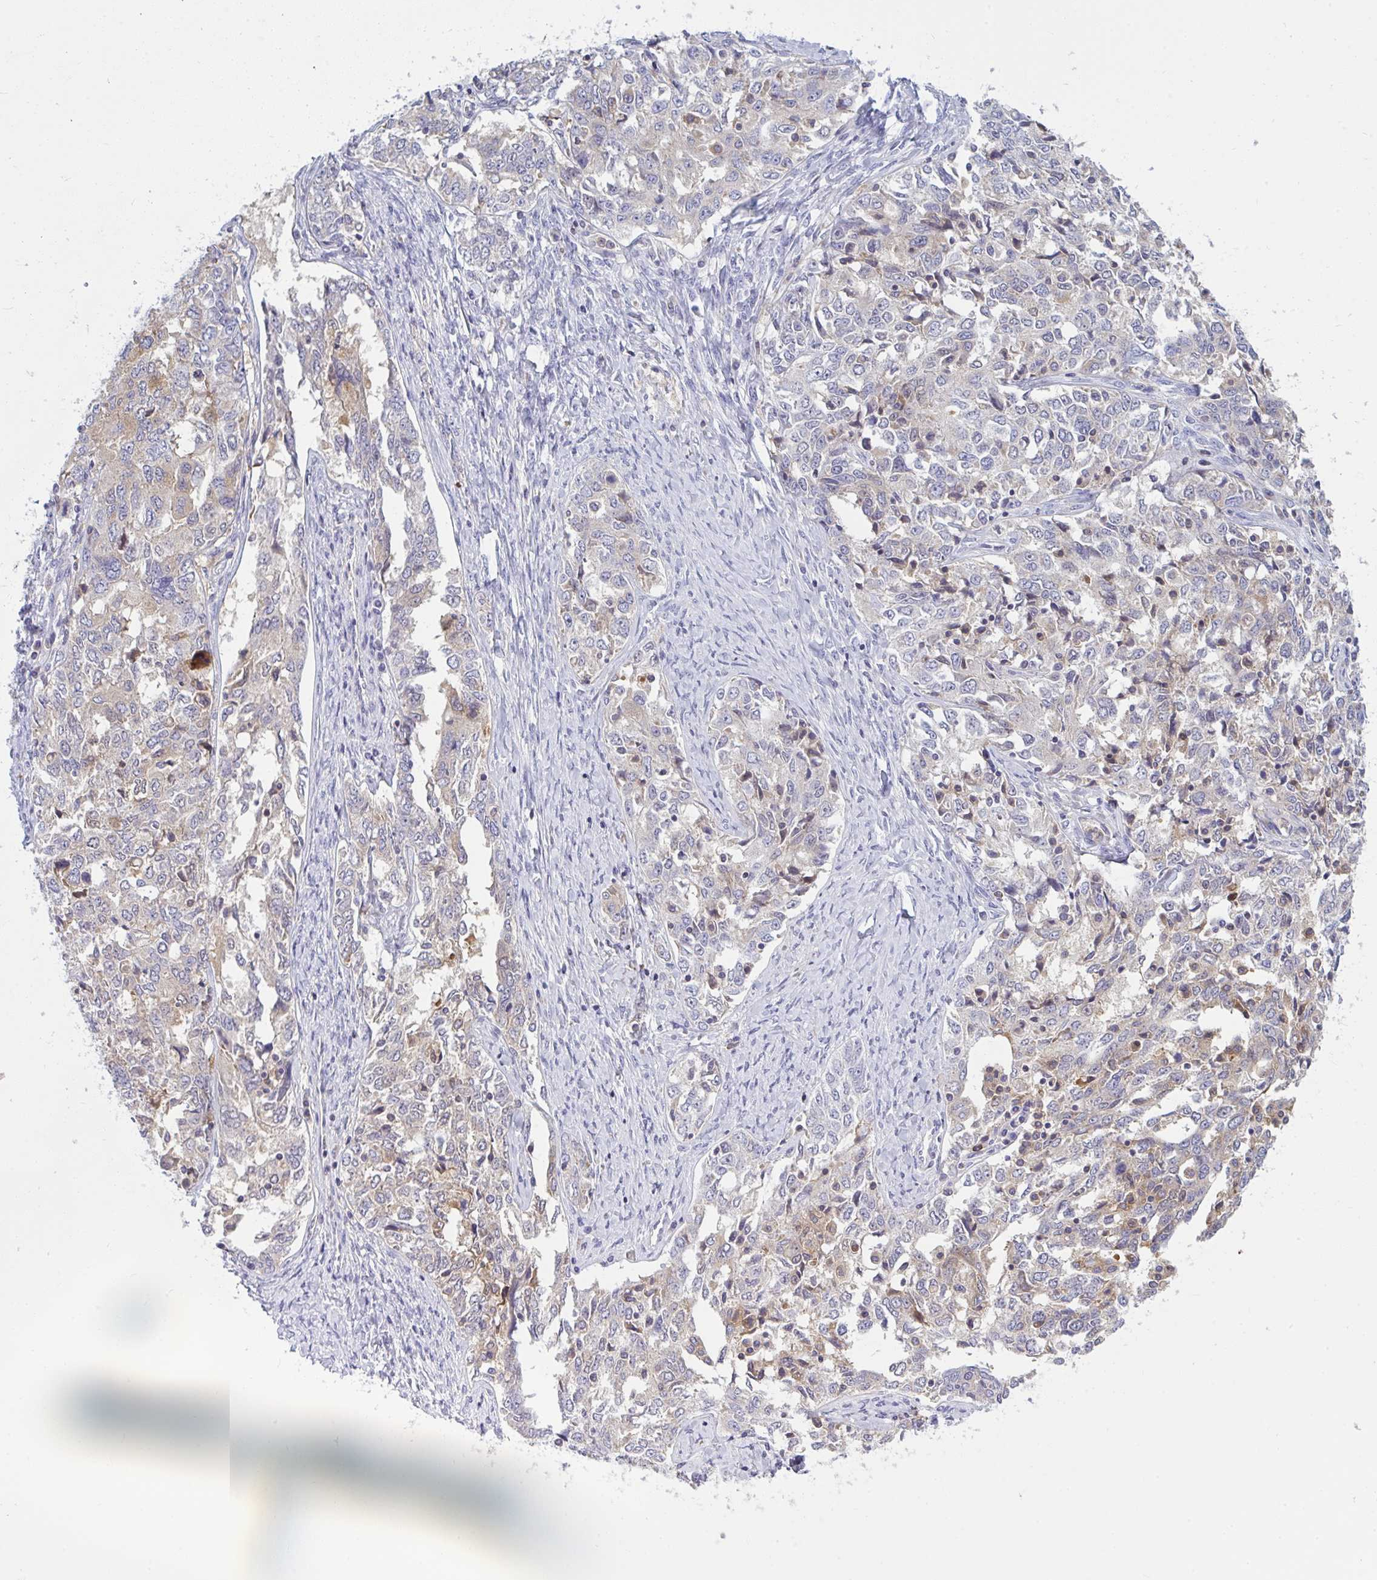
{"staining": {"intensity": "moderate", "quantity": "<25%", "location": "cytoplasmic/membranous"}, "tissue": "ovarian cancer", "cell_type": "Tumor cells", "image_type": "cancer", "snomed": [{"axis": "morphology", "description": "Carcinoma, endometroid"}, {"axis": "topography", "description": "Ovary"}], "caption": "Immunohistochemical staining of human endometroid carcinoma (ovarian) exhibits low levels of moderate cytoplasmic/membranous expression in about <25% of tumor cells.", "gene": "SLC30A6", "patient": {"sex": "female", "age": 62}}